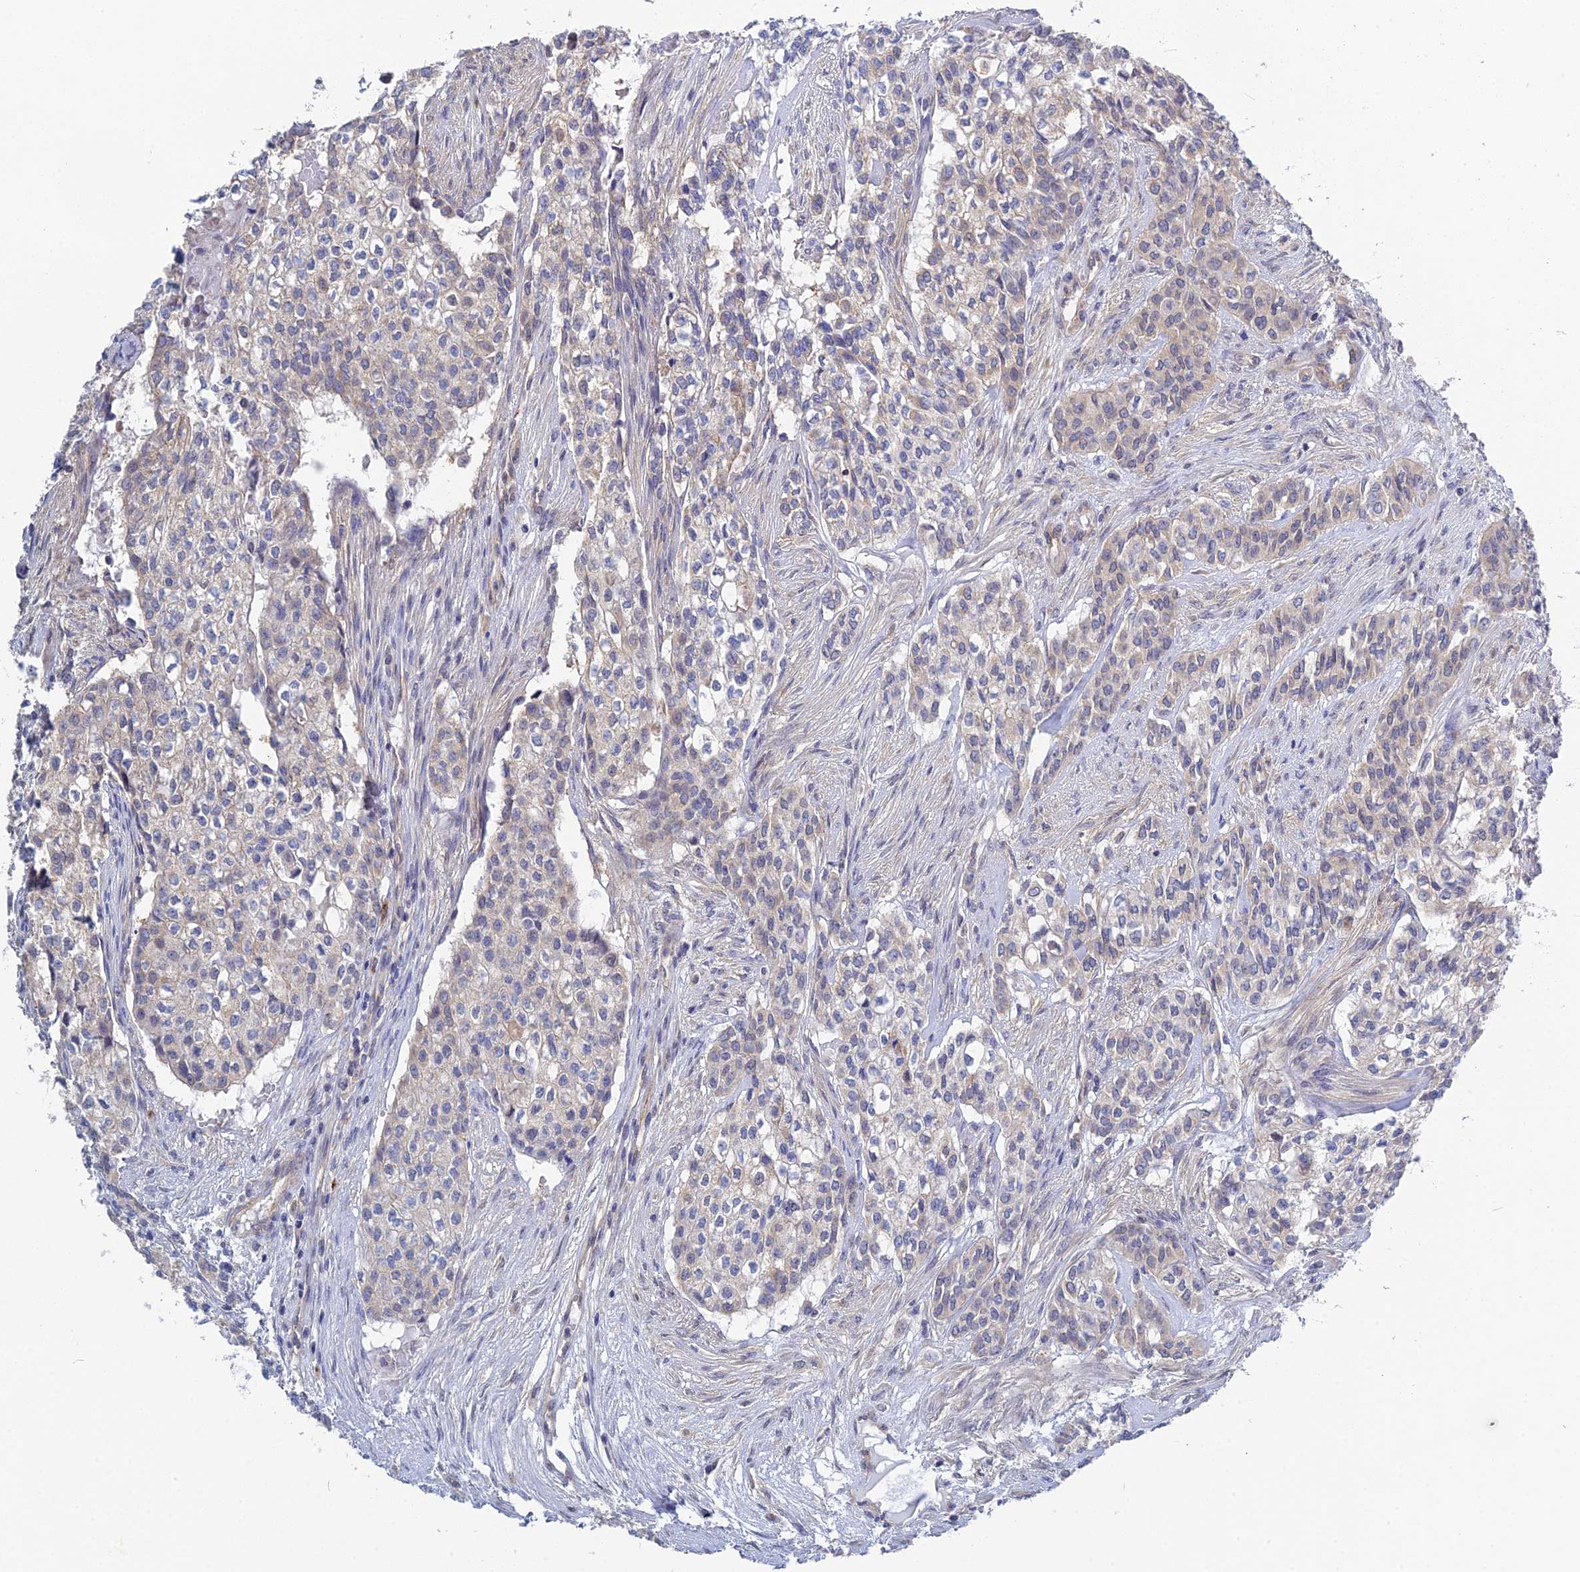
{"staining": {"intensity": "negative", "quantity": "none", "location": "none"}, "tissue": "head and neck cancer", "cell_type": "Tumor cells", "image_type": "cancer", "snomed": [{"axis": "morphology", "description": "Adenocarcinoma, NOS"}, {"axis": "topography", "description": "Head-Neck"}], "caption": "Immunohistochemical staining of human head and neck cancer displays no significant expression in tumor cells.", "gene": "DNAH14", "patient": {"sex": "male", "age": 81}}